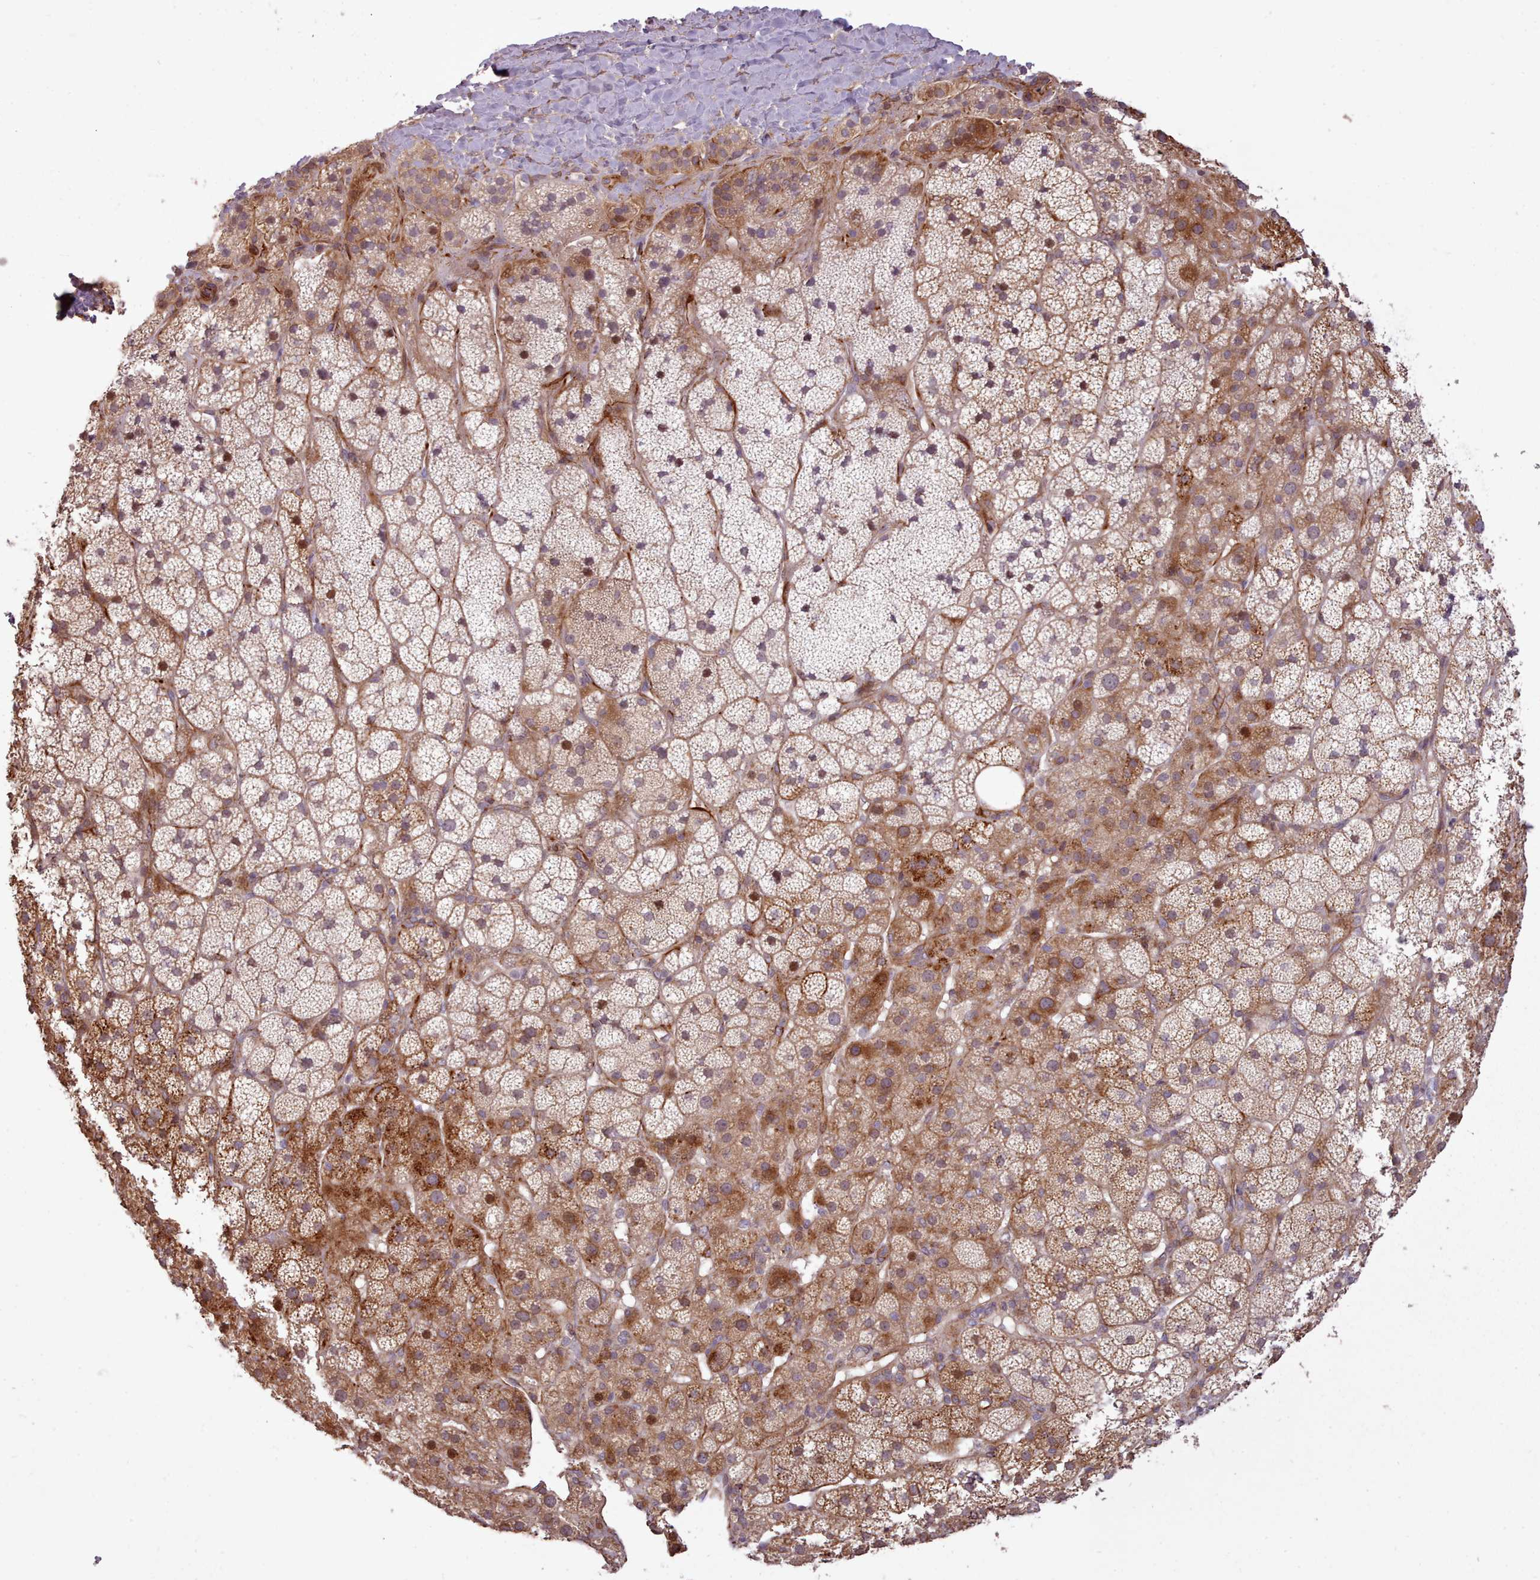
{"staining": {"intensity": "moderate", "quantity": "25%-75%", "location": "cytoplasmic/membranous,nuclear"}, "tissue": "adrenal gland", "cell_type": "Glandular cells", "image_type": "normal", "snomed": [{"axis": "morphology", "description": "Normal tissue, NOS"}, {"axis": "topography", "description": "Adrenal gland"}], "caption": "Moderate cytoplasmic/membranous,nuclear staining is identified in approximately 25%-75% of glandular cells in benign adrenal gland.", "gene": "GBGT1", "patient": {"sex": "female", "age": 70}}